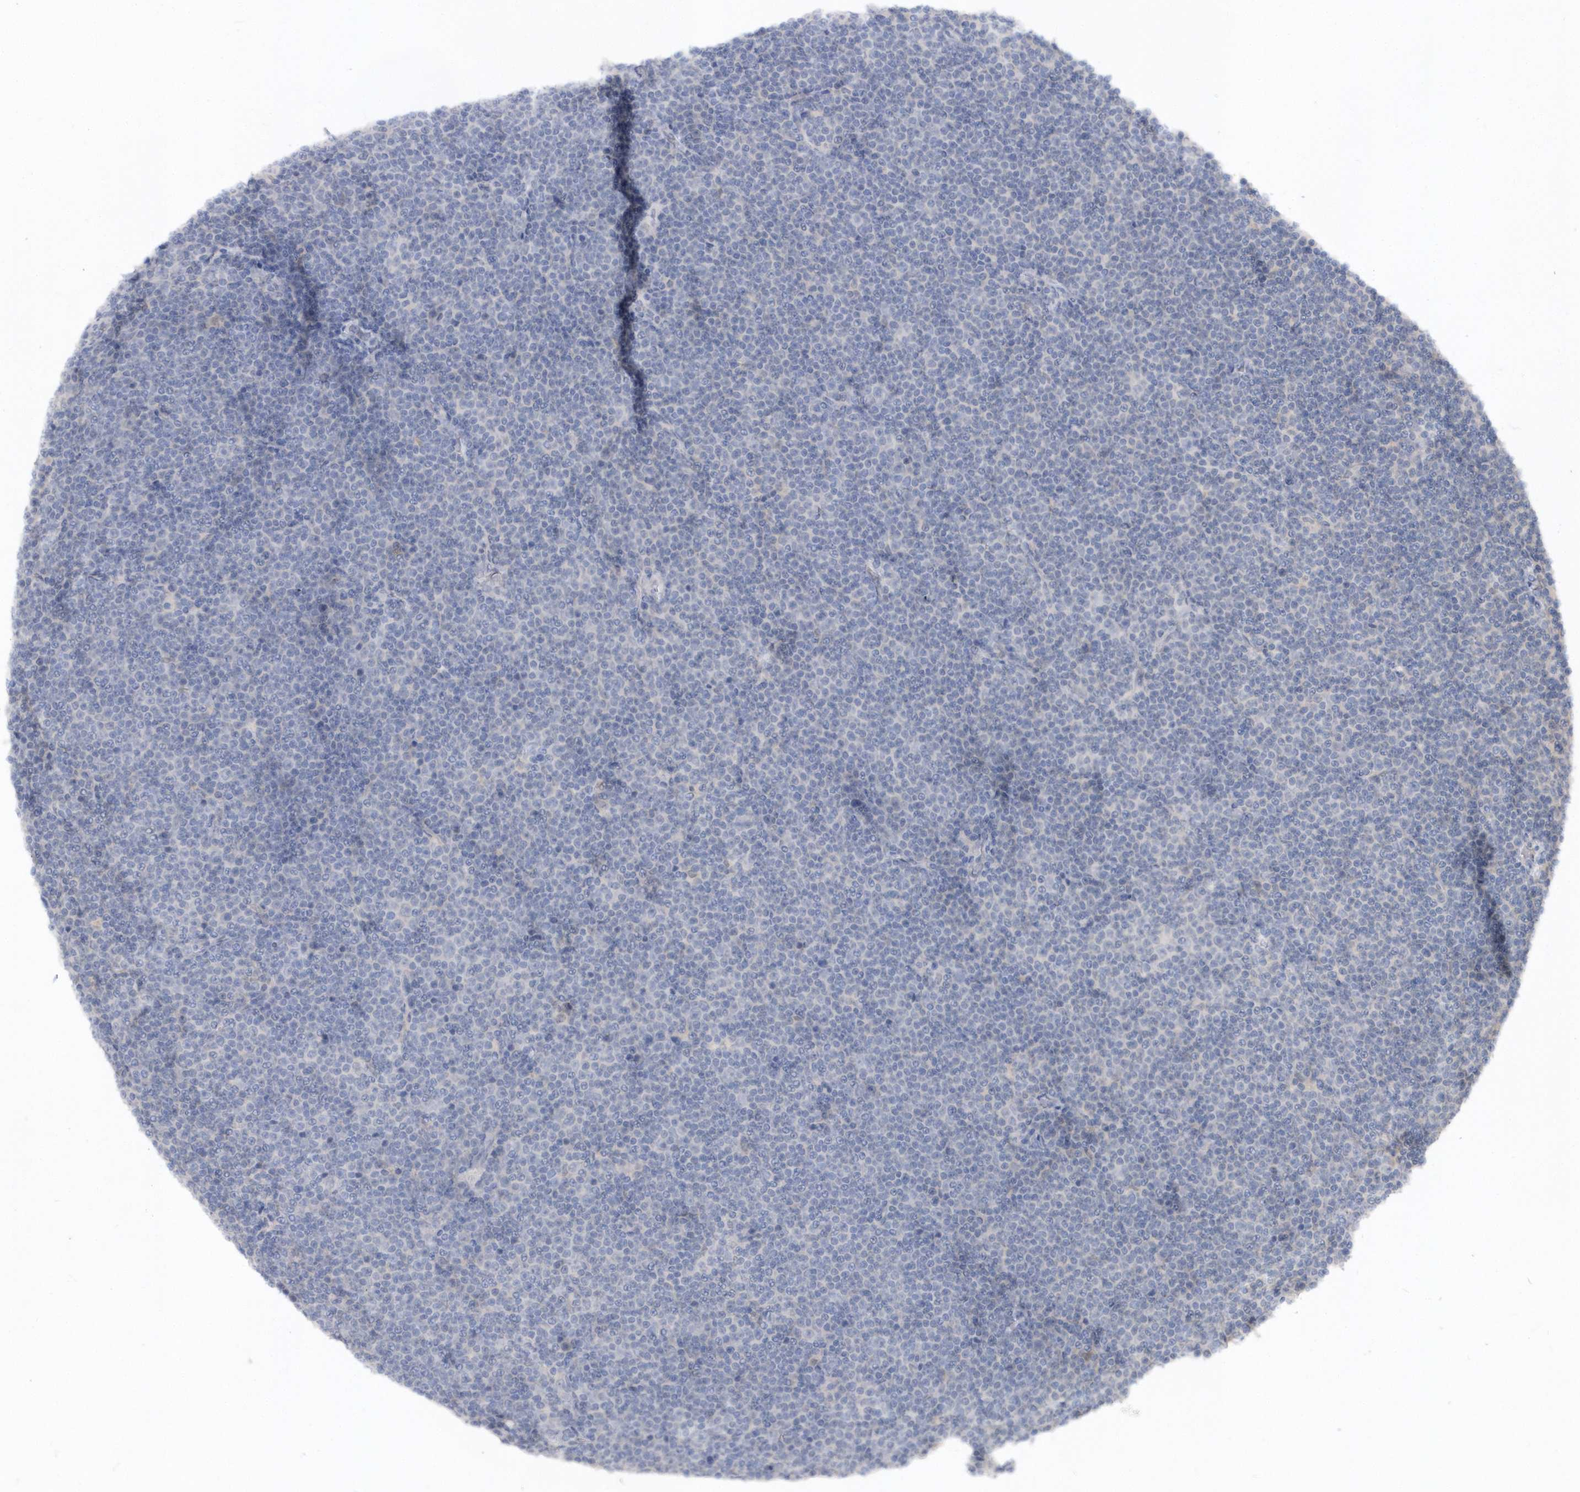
{"staining": {"intensity": "negative", "quantity": "none", "location": "none"}, "tissue": "lymphoma", "cell_type": "Tumor cells", "image_type": "cancer", "snomed": [{"axis": "morphology", "description": "Malignant lymphoma, non-Hodgkin's type, Low grade"}, {"axis": "topography", "description": "Lymph node"}], "caption": "Photomicrograph shows no protein staining in tumor cells of low-grade malignant lymphoma, non-Hodgkin's type tissue. (Stains: DAB (3,3'-diaminobenzidine) immunohistochemistry (IHC) with hematoxylin counter stain, Microscopy: brightfield microscopy at high magnification).", "gene": "RPE", "patient": {"sex": "female", "age": 67}}